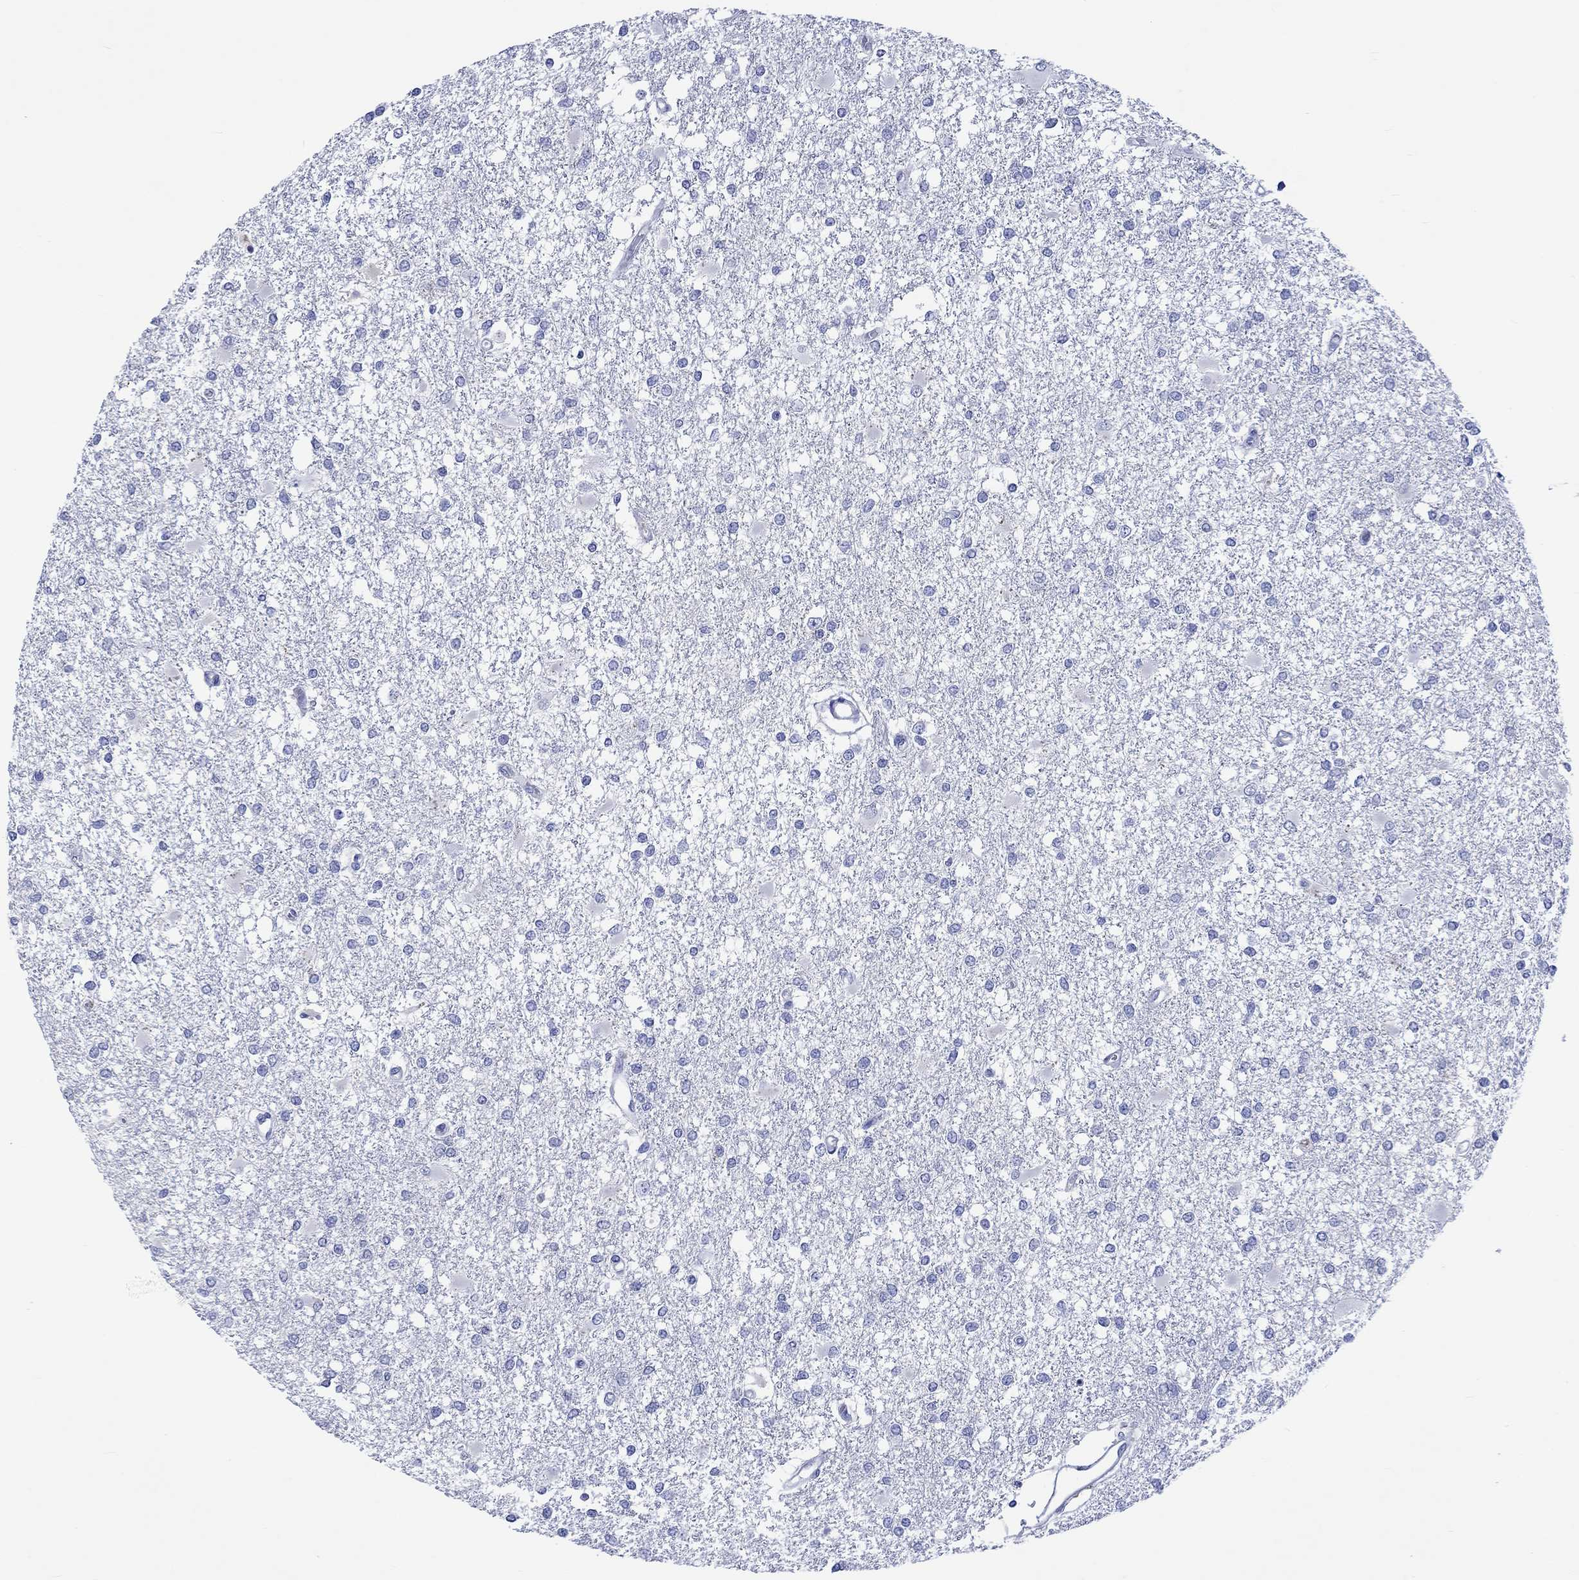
{"staining": {"intensity": "negative", "quantity": "none", "location": "none"}, "tissue": "glioma", "cell_type": "Tumor cells", "image_type": "cancer", "snomed": [{"axis": "morphology", "description": "Glioma, malignant, High grade"}, {"axis": "topography", "description": "Cerebral cortex"}], "caption": "There is no significant expression in tumor cells of malignant glioma (high-grade).", "gene": "CACNG3", "patient": {"sex": "male", "age": 79}}